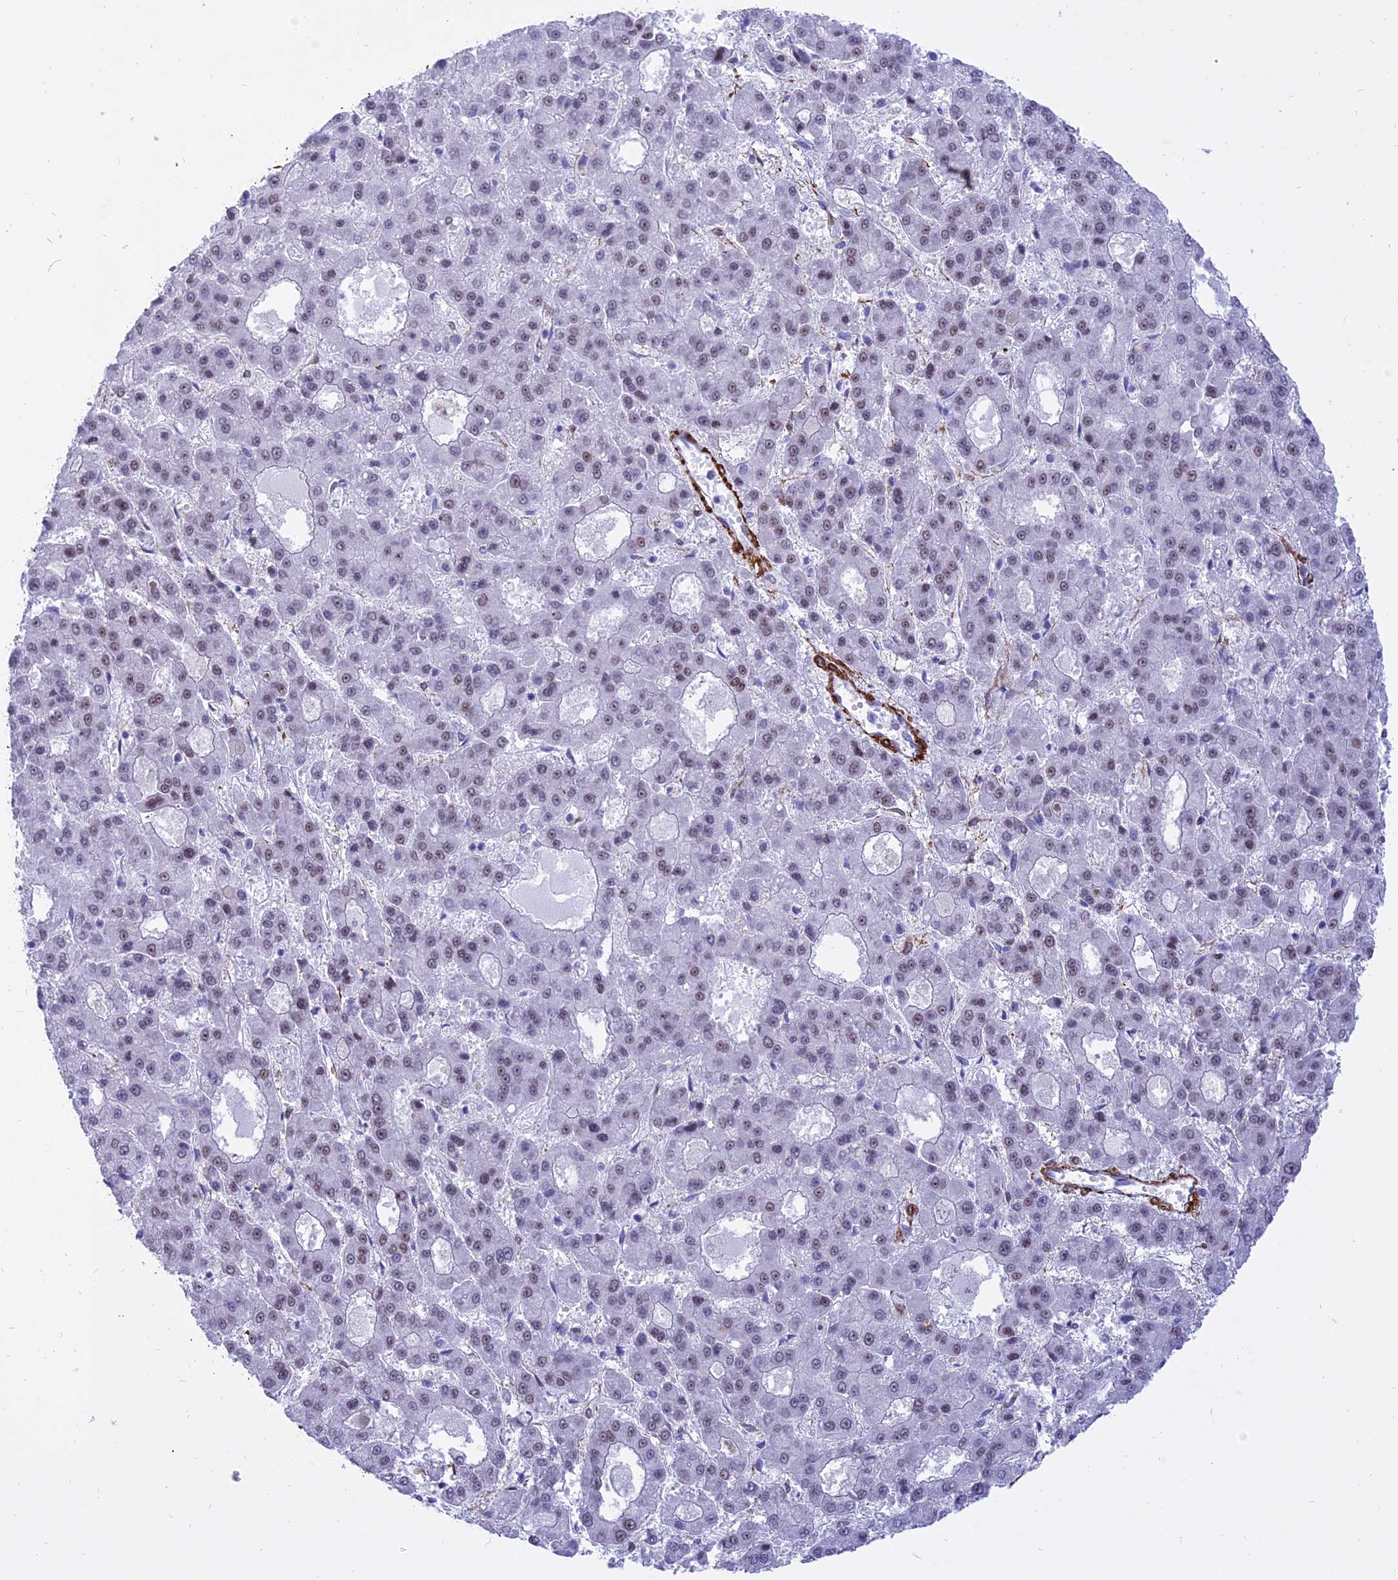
{"staining": {"intensity": "weak", "quantity": "25%-75%", "location": "nuclear"}, "tissue": "liver cancer", "cell_type": "Tumor cells", "image_type": "cancer", "snomed": [{"axis": "morphology", "description": "Carcinoma, Hepatocellular, NOS"}, {"axis": "topography", "description": "Liver"}], "caption": "Brown immunohistochemical staining in liver cancer (hepatocellular carcinoma) shows weak nuclear expression in approximately 25%-75% of tumor cells.", "gene": "CENPV", "patient": {"sex": "male", "age": 70}}